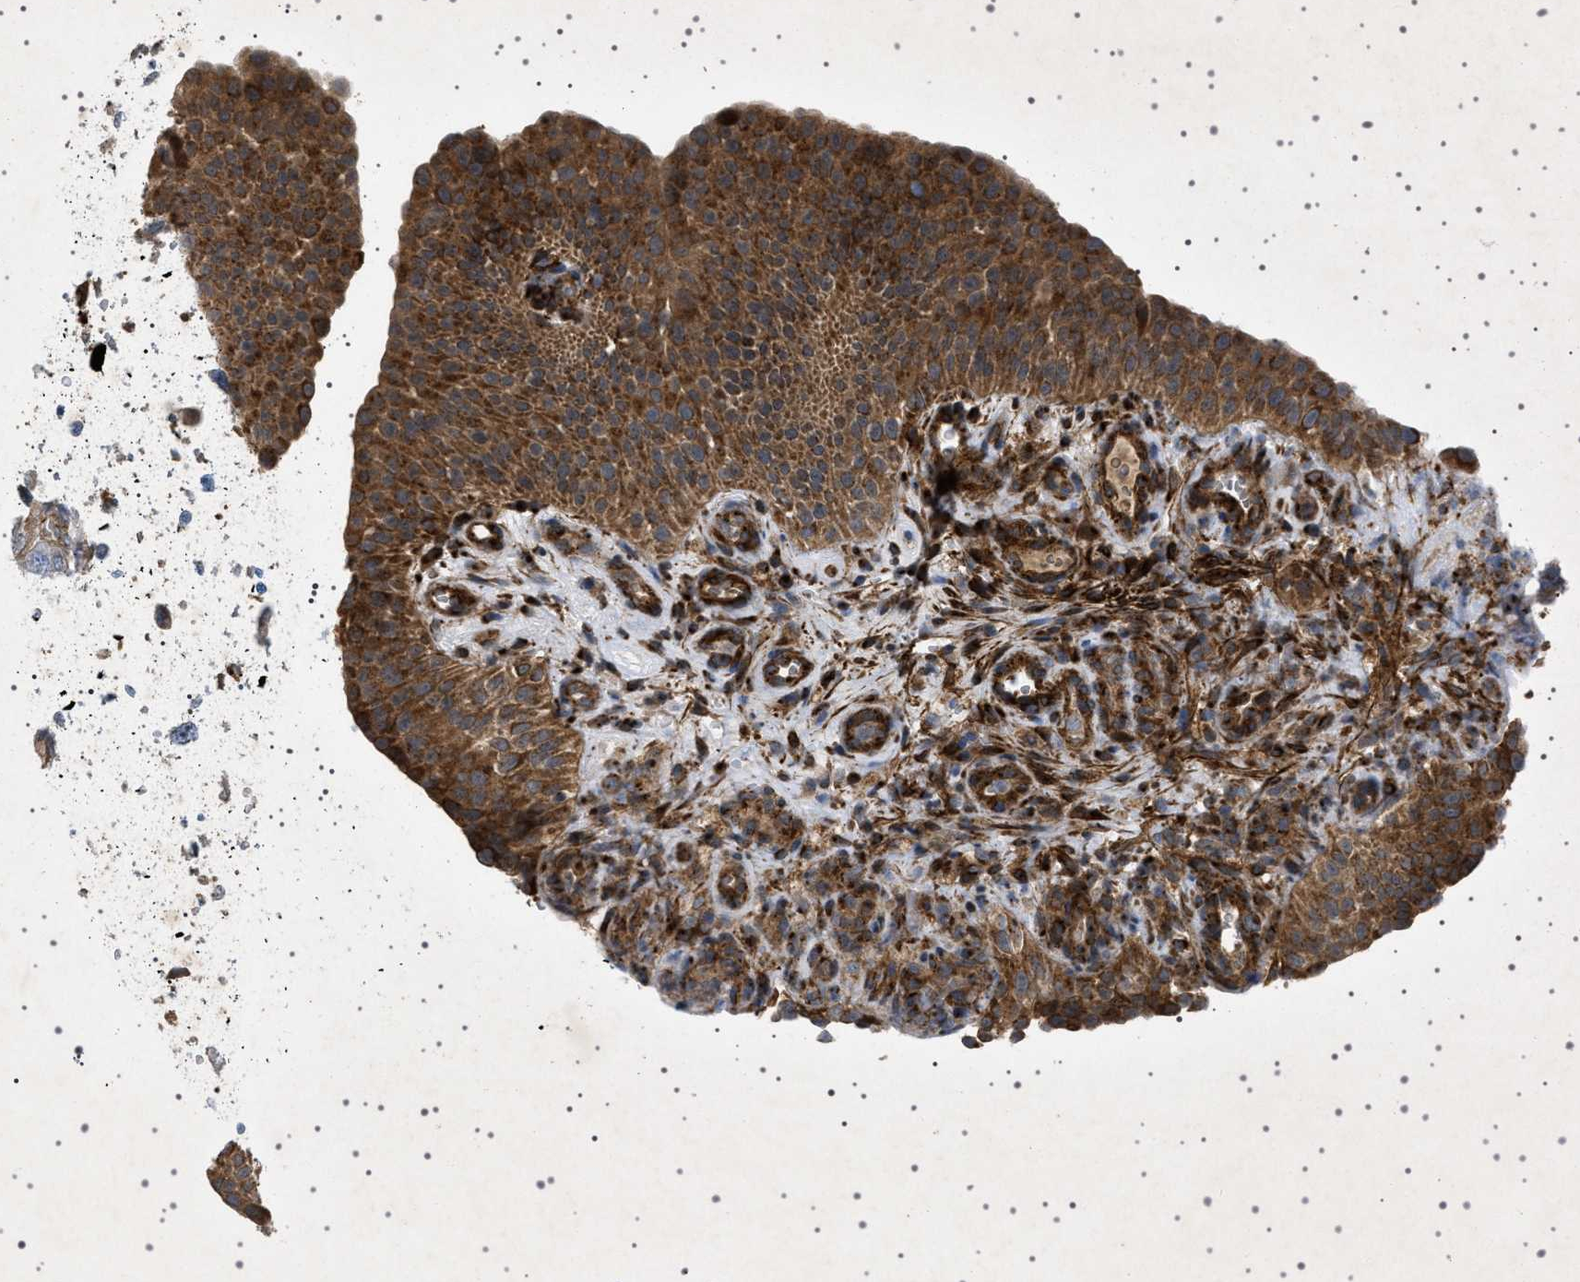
{"staining": {"intensity": "strong", "quantity": ">75%", "location": "cytoplasmic/membranous"}, "tissue": "urothelial cancer", "cell_type": "Tumor cells", "image_type": "cancer", "snomed": [{"axis": "morphology", "description": "Urothelial carcinoma, Low grade"}, {"axis": "morphology", "description": "Urothelial carcinoma, High grade"}, {"axis": "topography", "description": "Urinary bladder"}], "caption": "Human urothelial cancer stained with a protein marker demonstrates strong staining in tumor cells.", "gene": "CCDC186", "patient": {"sex": "male", "age": 35}}